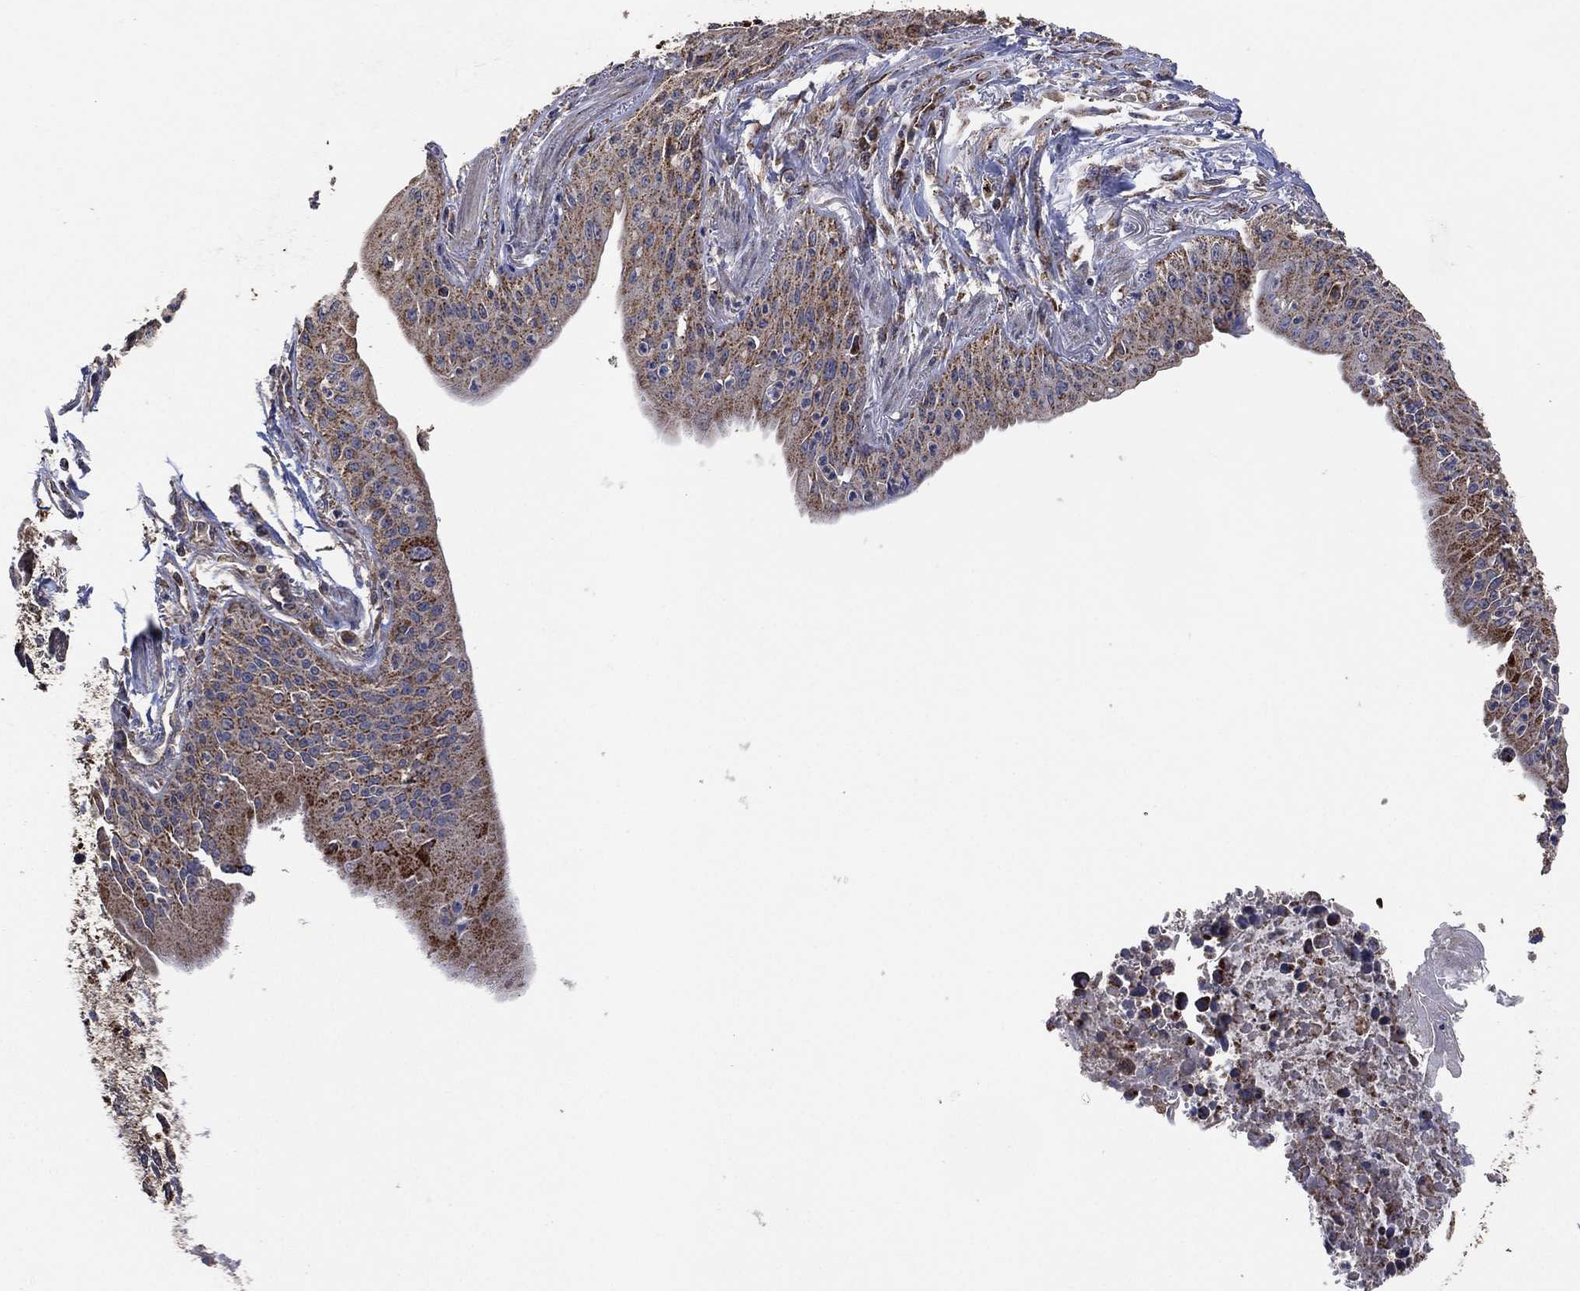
{"staining": {"intensity": "weak", "quantity": "25%-75%", "location": "cytoplasmic/membranous"}, "tissue": "lung cancer", "cell_type": "Tumor cells", "image_type": "cancer", "snomed": [{"axis": "morphology", "description": "Squamous cell carcinoma, NOS"}, {"axis": "topography", "description": "Lung"}], "caption": "This photomicrograph reveals immunohistochemistry (IHC) staining of squamous cell carcinoma (lung), with low weak cytoplasmic/membranous staining in approximately 25%-75% of tumor cells.", "gene": "LIMD1", "patient": {"sex": "male", "age": 73}}